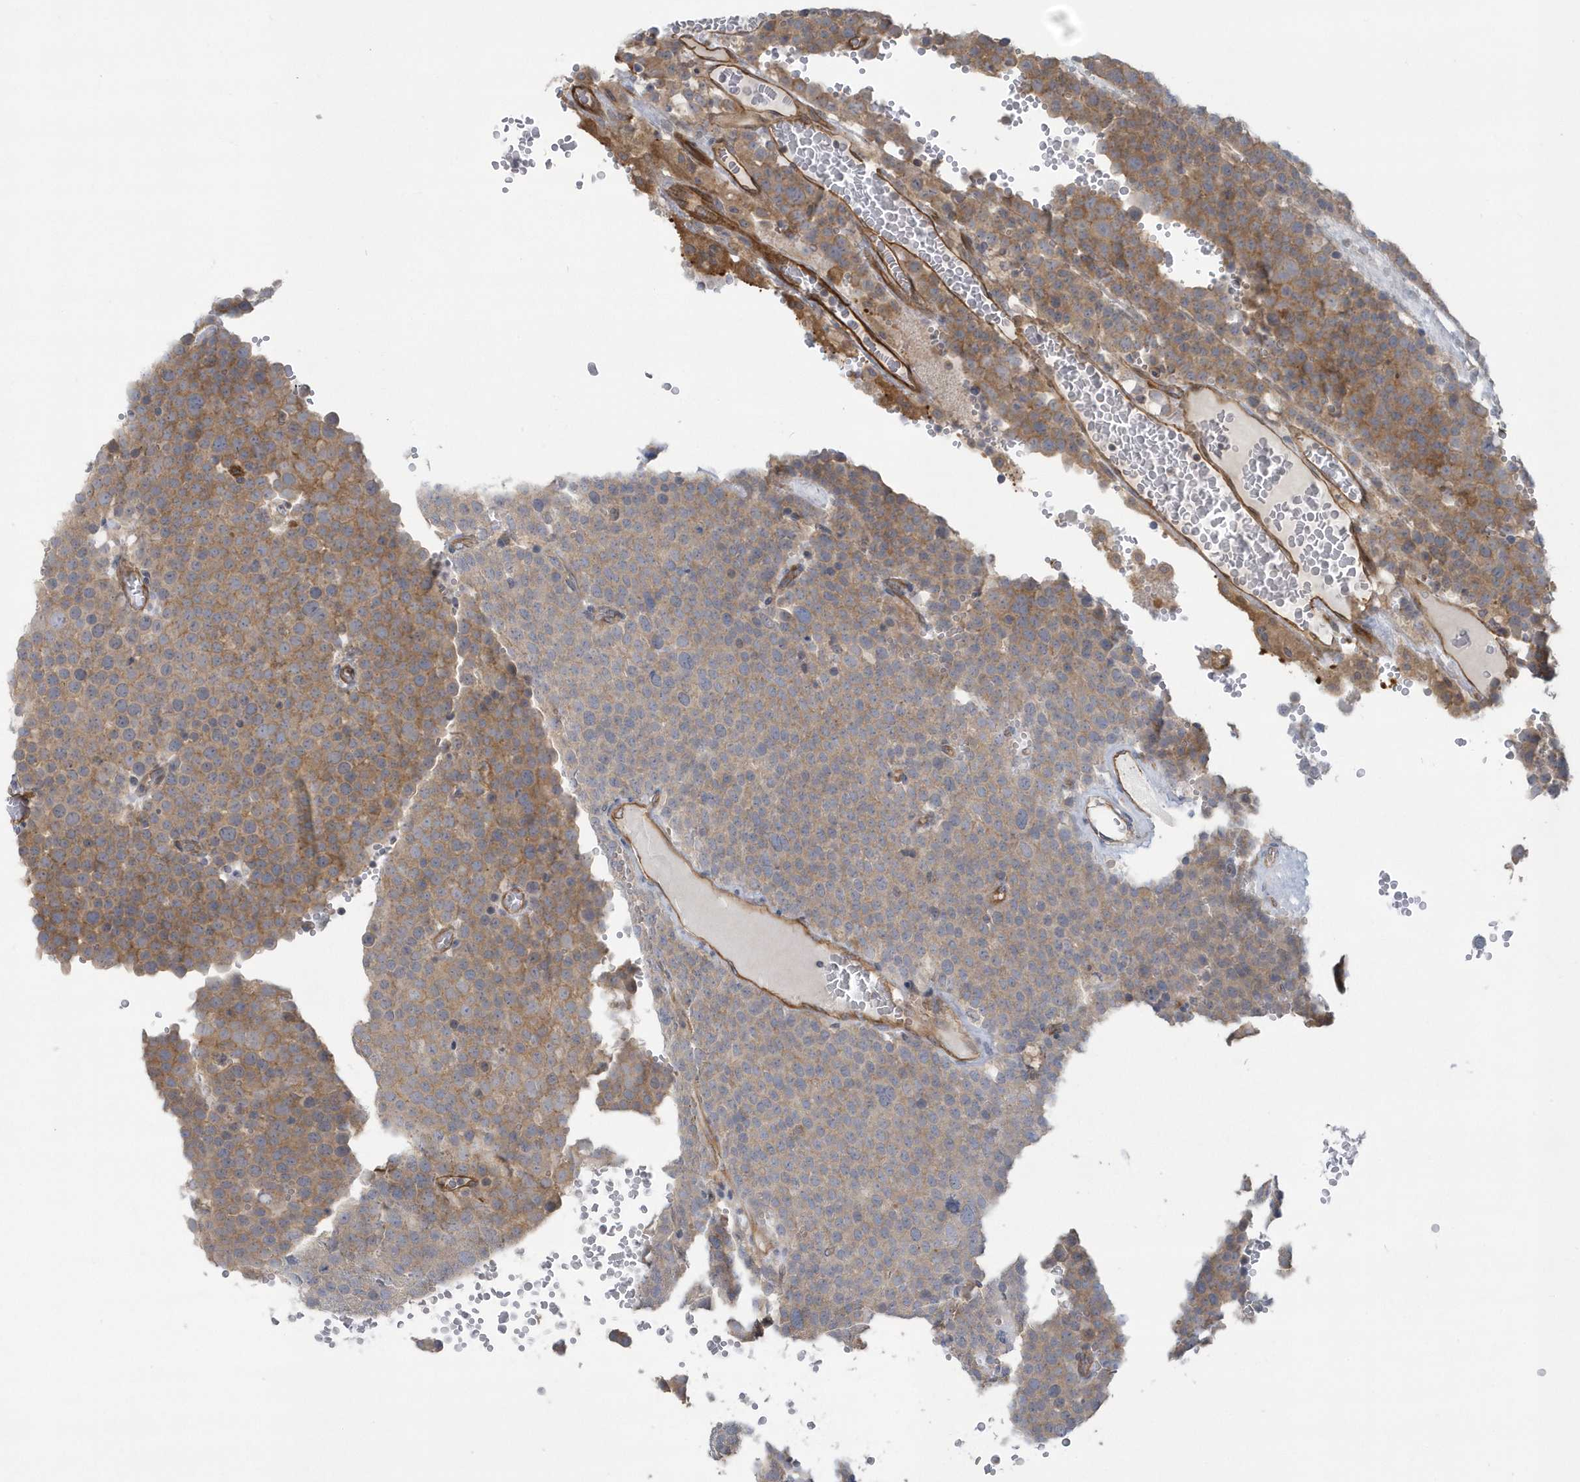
{"staining": {"intensity": "moderate", "quantity": ">75%", "location": "cytoplasmic/membranous"}, "tissue": "testis cancer", "cell_type": "Tumor cells", "image_type": "cancer", "snomed": [{"axis": "morphology", "description": "Seminoma, NOS"}, {"axis": "topography", "description": "Testis"}], "caption": "A brown stain highlights moderate cytoplasmic/membranous positivity of a protein in human testis seminoma tumor cells.", "gene": "RAI14", "patient": {"sex": "male", "age": 71}}